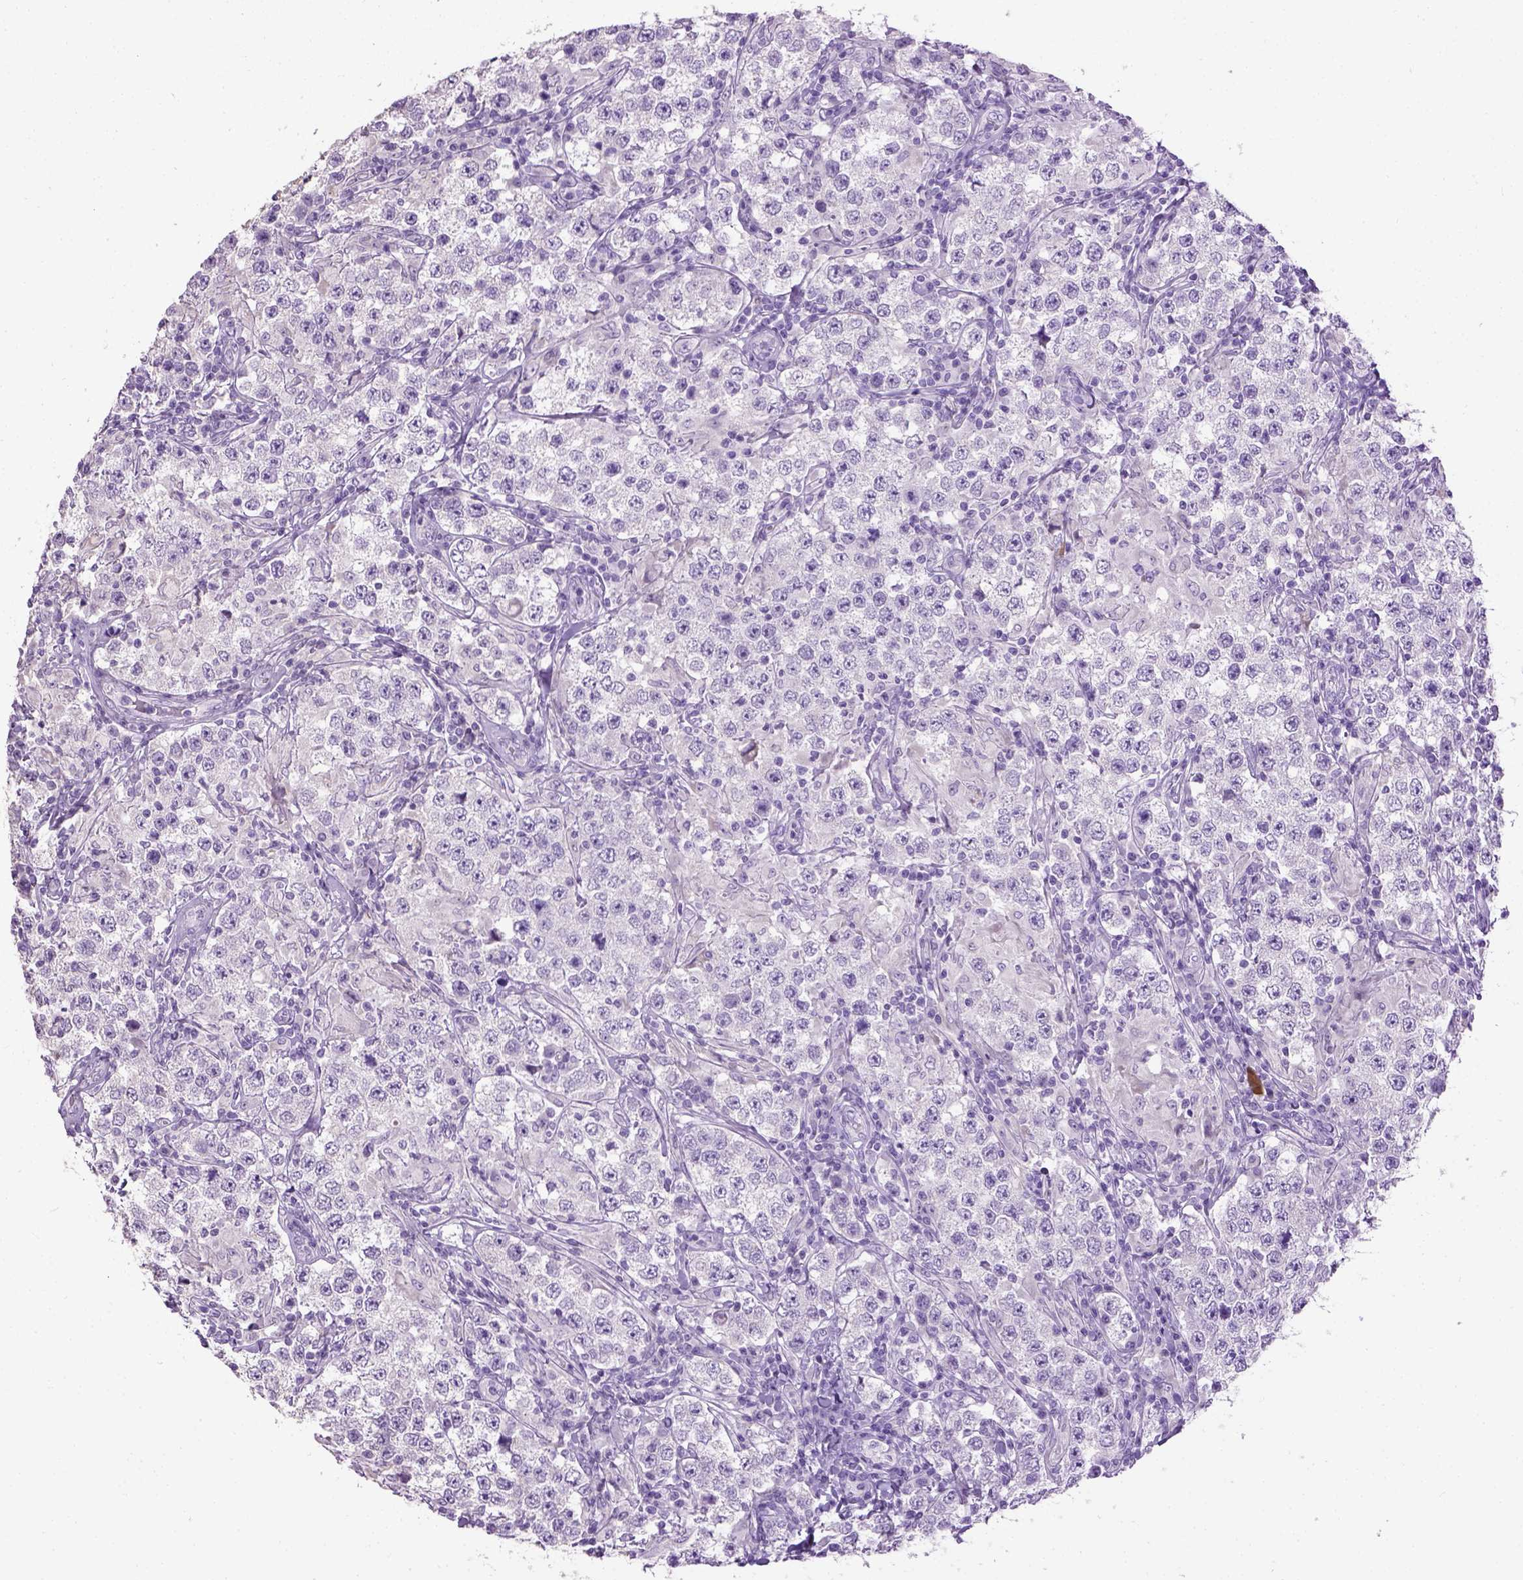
{"staining": {"intensity": "negative", "quantity": "none", "location": "none"}, "tissue": "testis cancer", "cell_type": "Tumor cells", "image_type": "cancer", "snomed": [{"axis": "morphology", "description": "Seminoma, NOS"}, {"axis": "morphology", "description": "Carcinoma, Embryonal, NOS"}, {"axis": "topography", "description": "Testis"}], "caption": "Immunohistochemistry (IHC) of human testis seminoma demonstrates no staining in tumor cells.", "gene": "CYP24A1", "patient": {"sex": "male", "age": 41}}